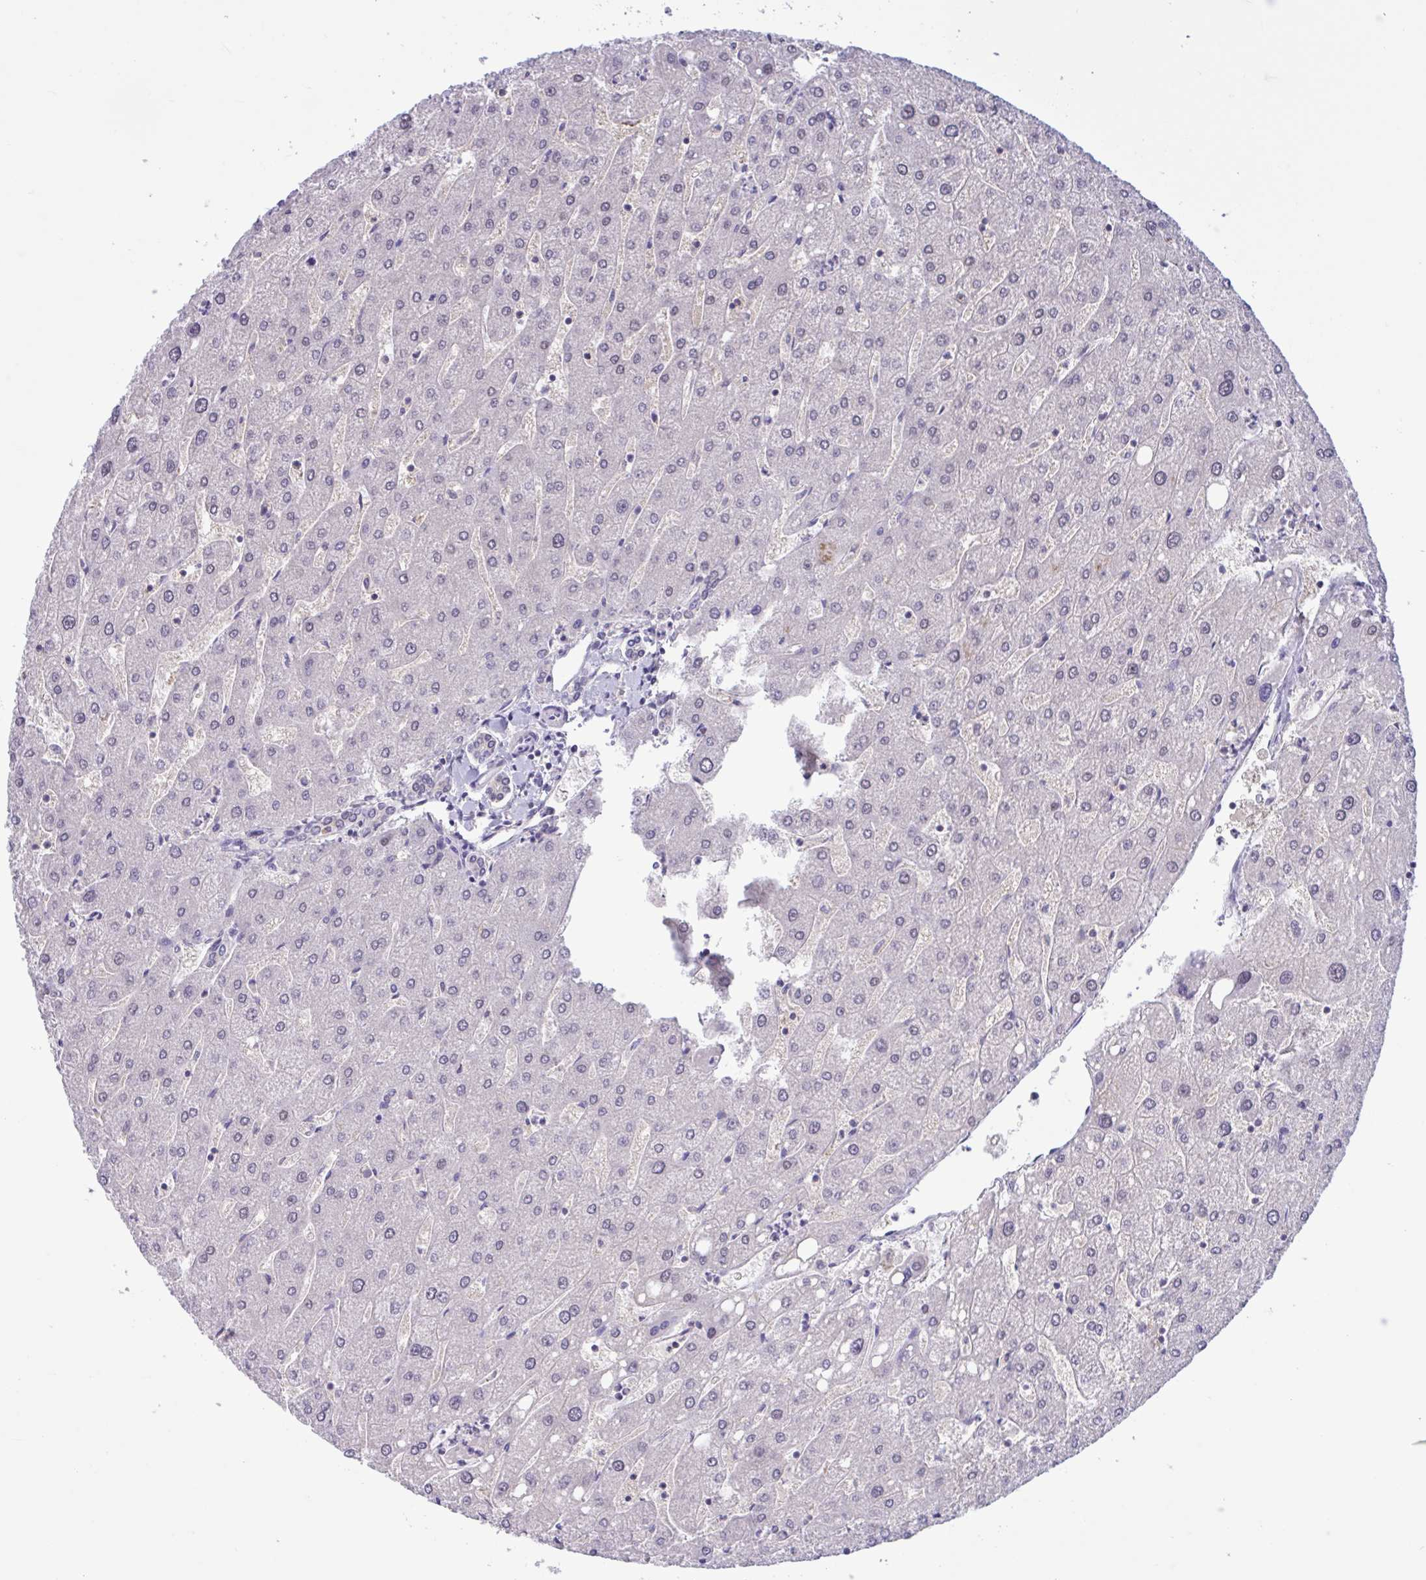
{"staining": {"intensity": "negative", "quantity": "none", "location": "none"}, "tissue": "liver", "cell_type": "Cholangiocytes", "image_type": "normal", "snomed": [{"axis": "morphology", "description": "Normal tissue, NOS"}, {"axis": "topography", "description": "Liver"}], "caption": "High power microscopy image of an immunohistochemistry (IHC) photomicrograph of benign liver, revealing no significant positivity in cholangiocytes.", "gene": "RBL1", "patient": {"sex": "male", "age": 67}}